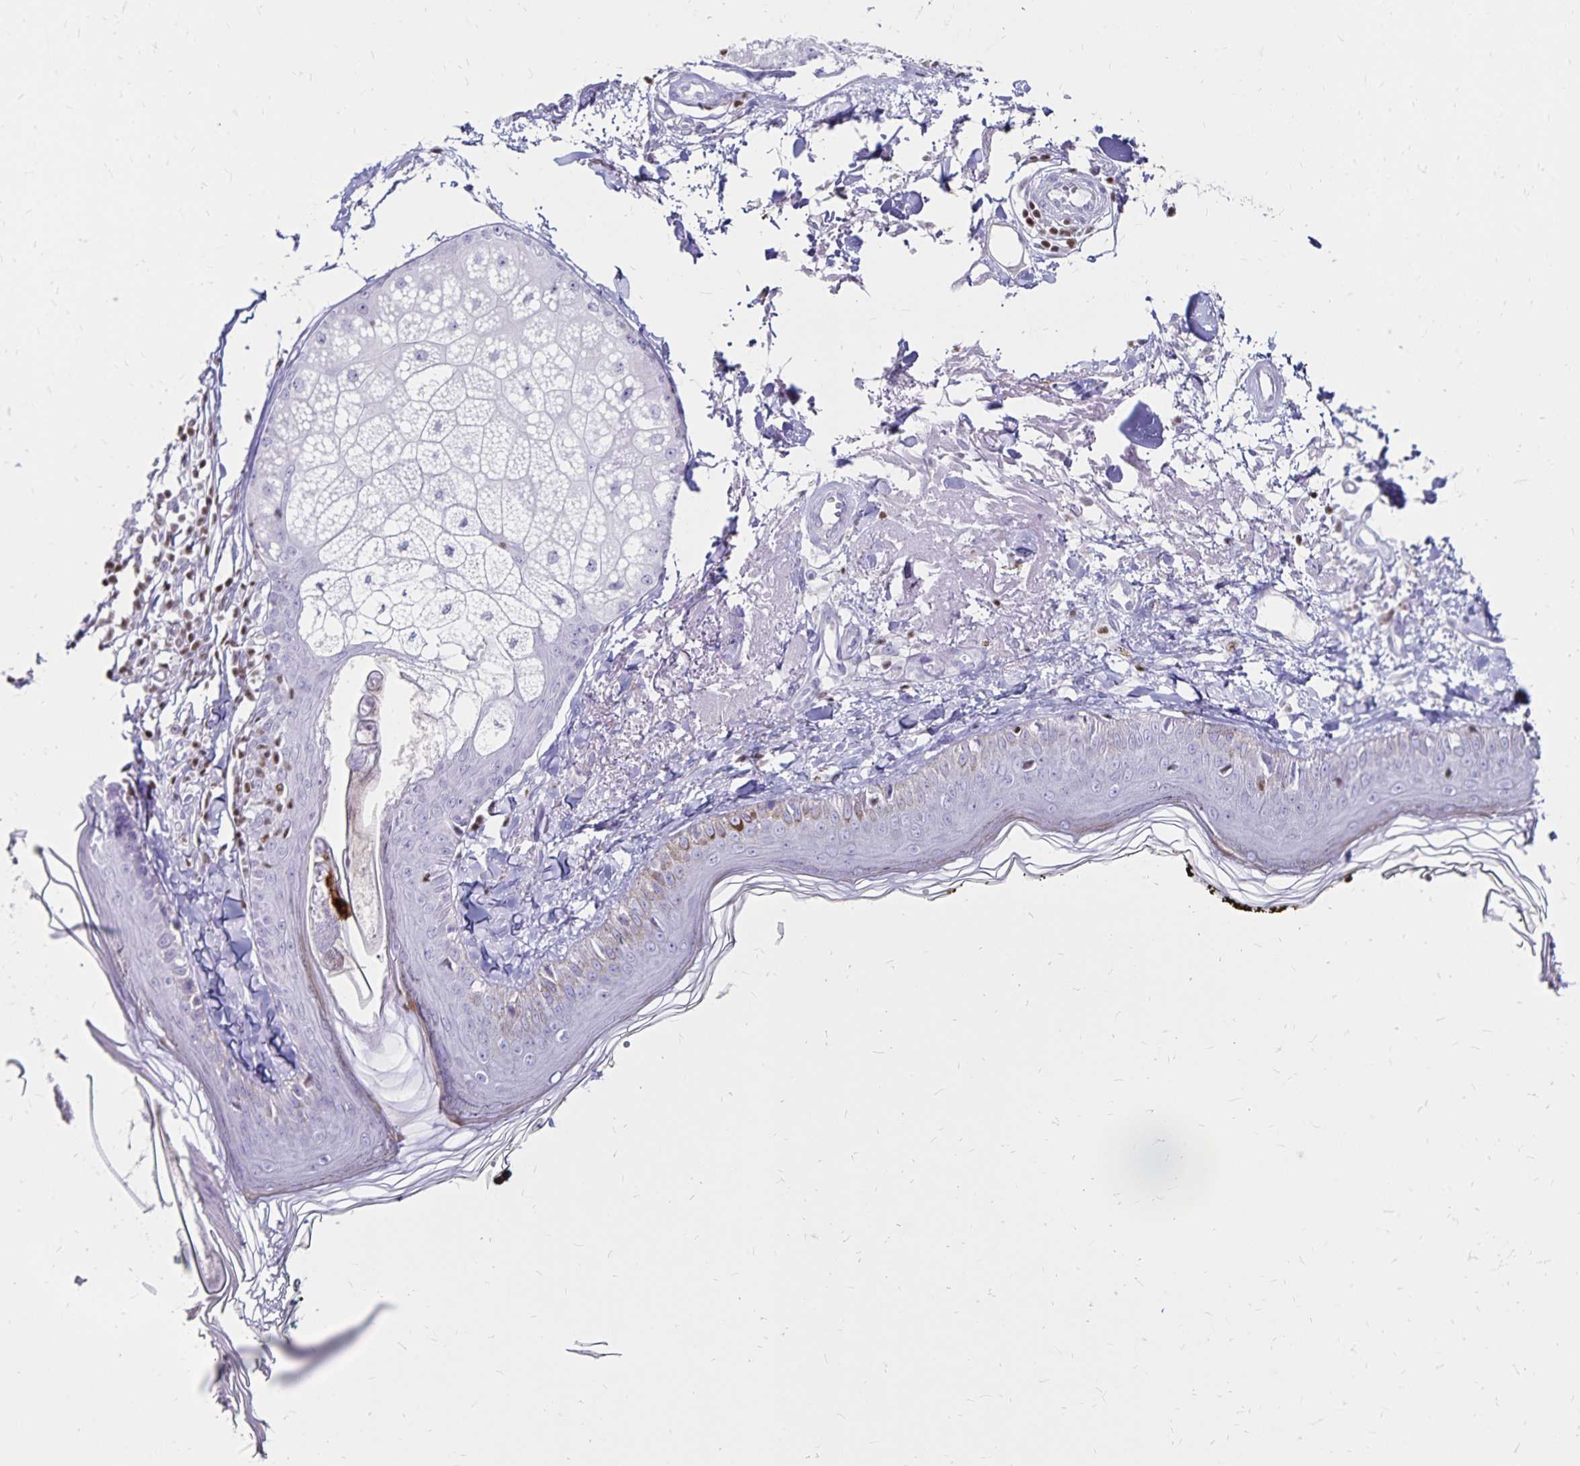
{"staining": {"intensity": "negative", "quantity": "none", "location": "none"}, "tissue": "skin", "cell_type": "Fibroblasts", "image_type": "normal", "snomed": [{"axis": "morphology", "description": "Normal tissue, NOS"}, {"axis": "topography", "description": "Skin"}], "caption": "IHC histopathology image of normal skin stained for a protein (brown), which demonstrates no positivity in fibroblasts.", "gene": "IKZF1", "patient": {"sex": "male", "age": 76}}